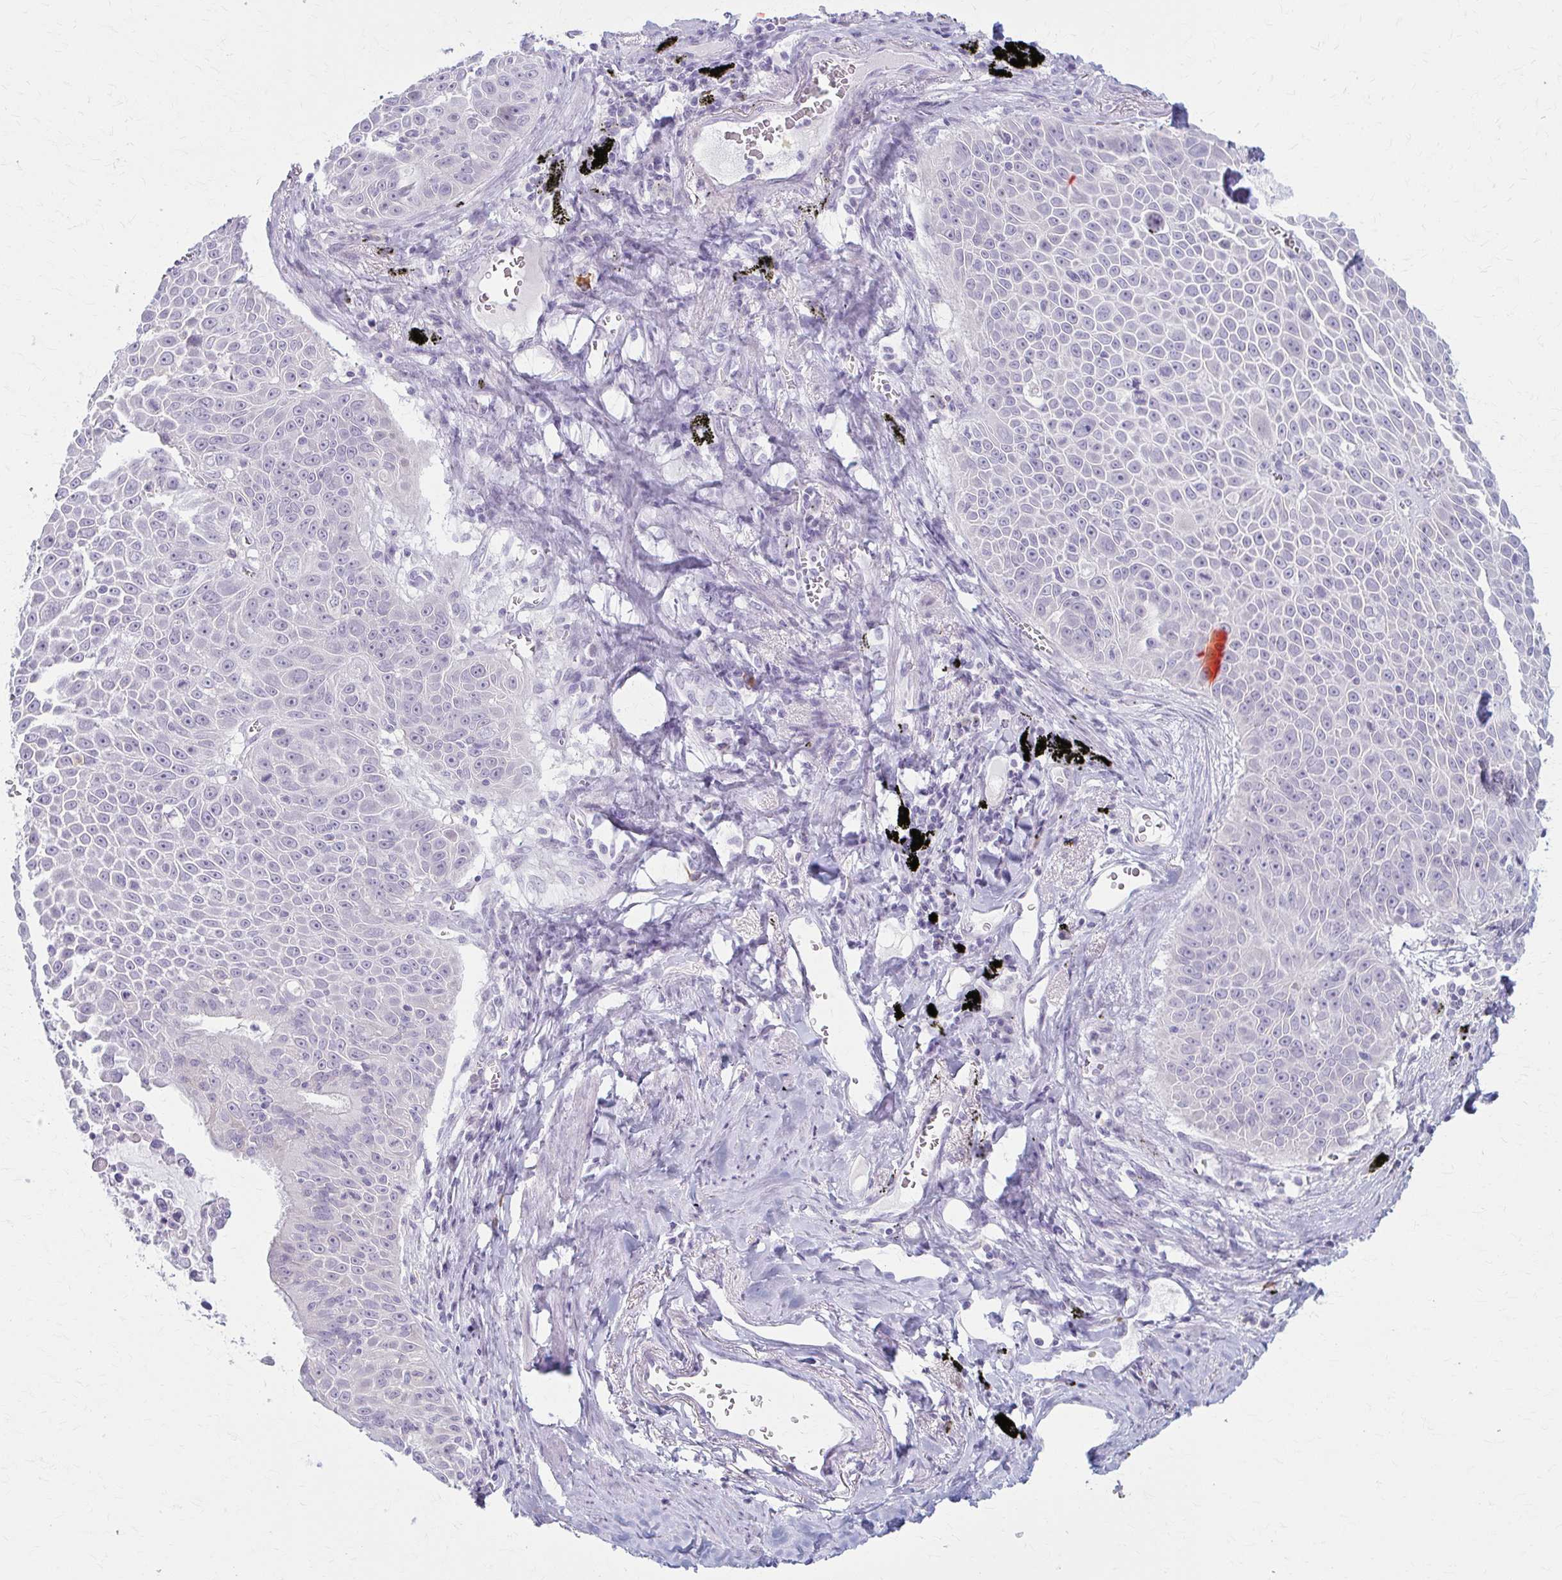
{"staining": {"intensity": "negative", "quantity": "none", "location": "none"}, "tissue": "lung cancer", "cell_type": "Tumor cells", "image_type": "cancer", "snomed": [{"axis": "morphology", "description": "Squamous cell carcinoma, NOS"}, {"axis": "morphology", "description": "Squamous cell carcinoma, metastatic, NOS"}, {"axis": "topography", "description": "Lymph node"}, {"axis": "topography", "description": "Lung"}], "caption": "IHC image of metastatic squamous cell carcinoma (lung) stained for a protein (brown), which displays no expression in tumor cells. (DAB IHC visualized using brightfield microscopy, high magnification).", "gene": "LDLRAP1", "patient": {"sex": "female", "age": 62}}